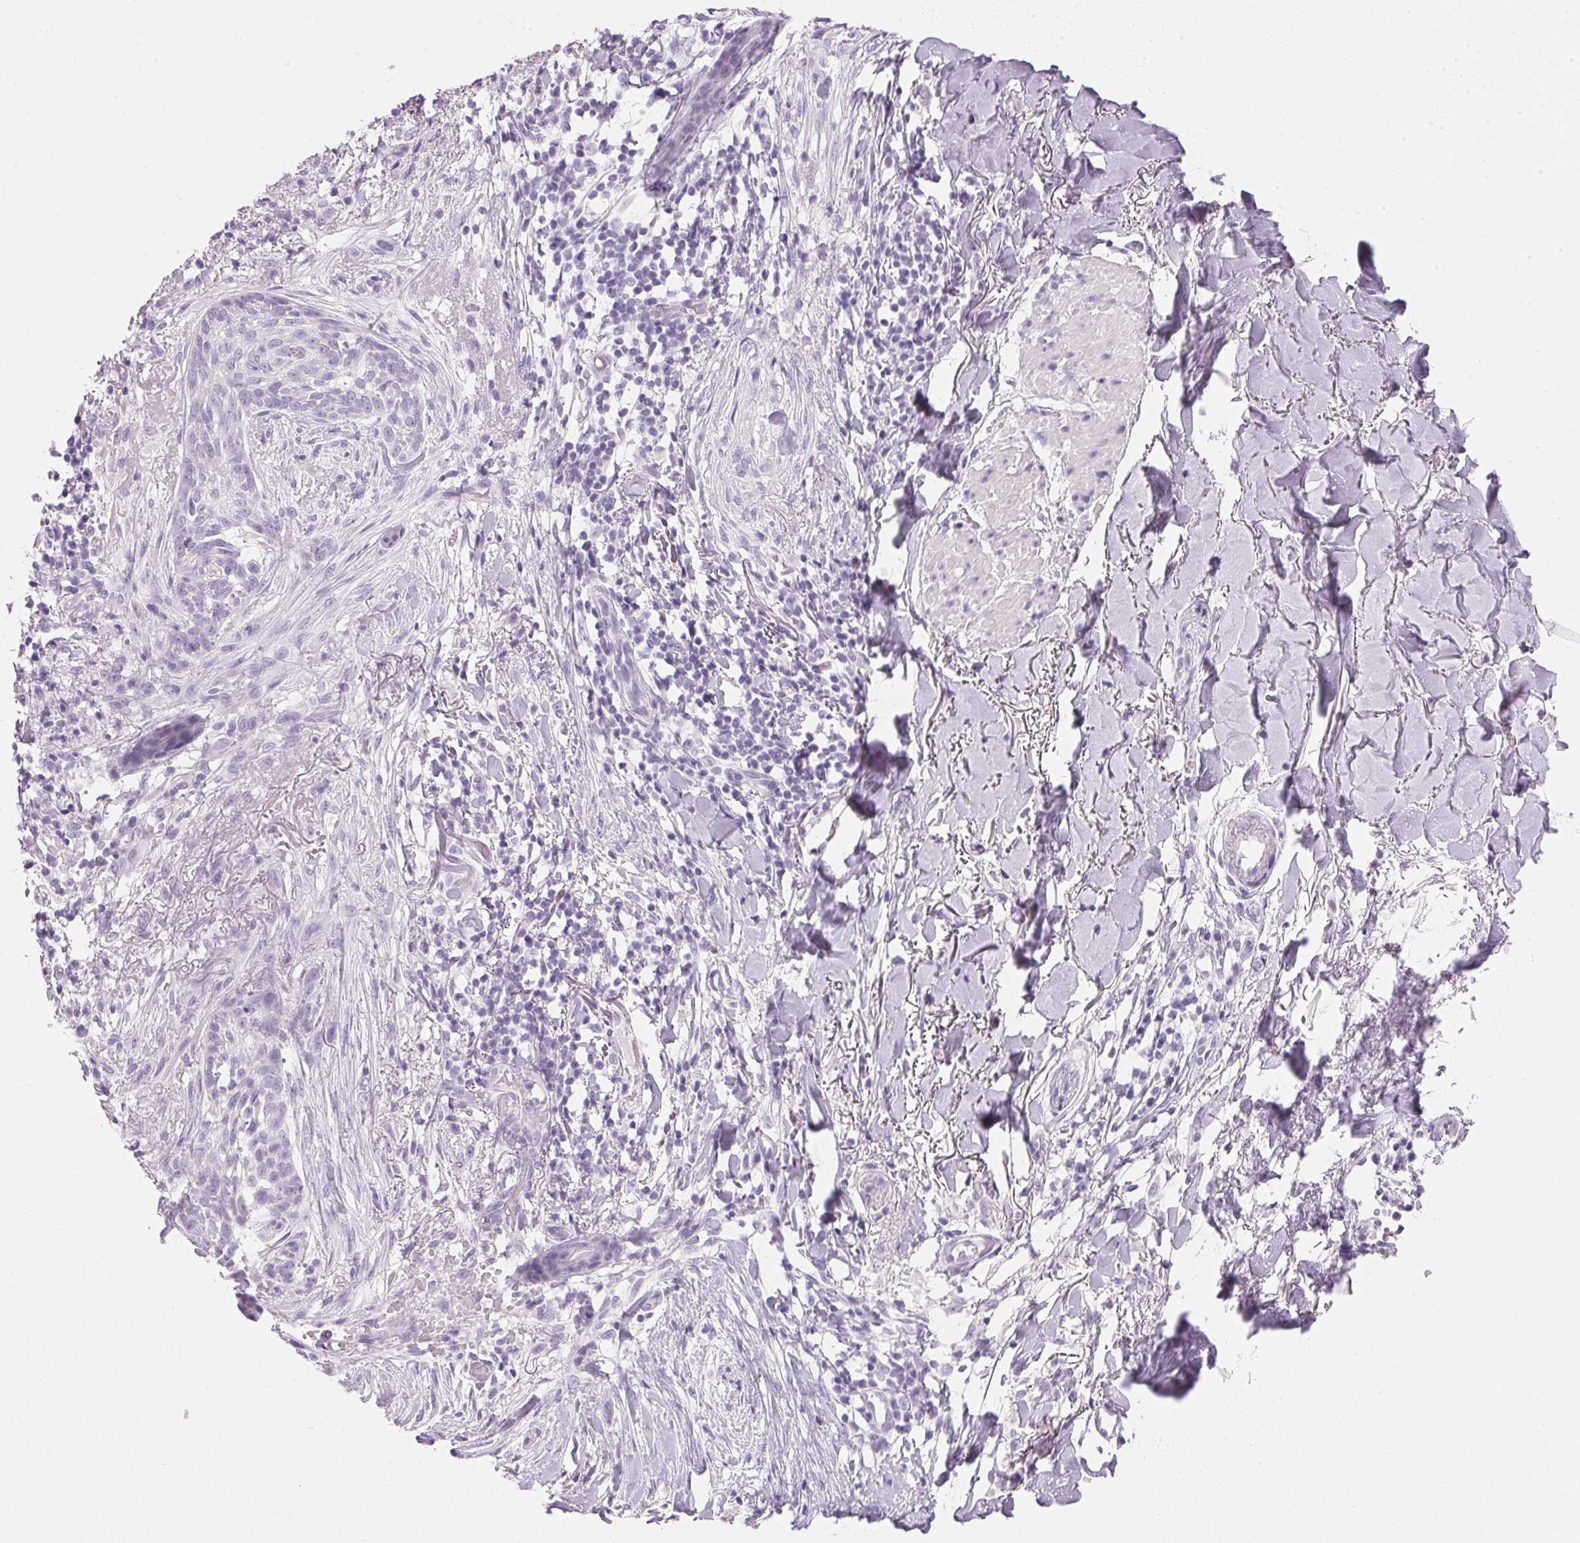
{"staining": {"intensity": "negative", "quantity": "none", "location": "none"}, "tissue": "skin cancer", "cell_type": "Tumor cells", "image_type": "cancer", "snomed": [{"axis": "morphology", "description": "Normal tissue, NOS"}, {"axis": "morphology", "description": "Basal cell carcinoma"}, {"axis": "topography", "description": "Skin"}], "caption": "This is an immunohistochemistry micrograph of human skin cancer. There is no expression in tumor cells.", "gene": "IGFBP1", "patient": {"sex": "male", "age": 84}}